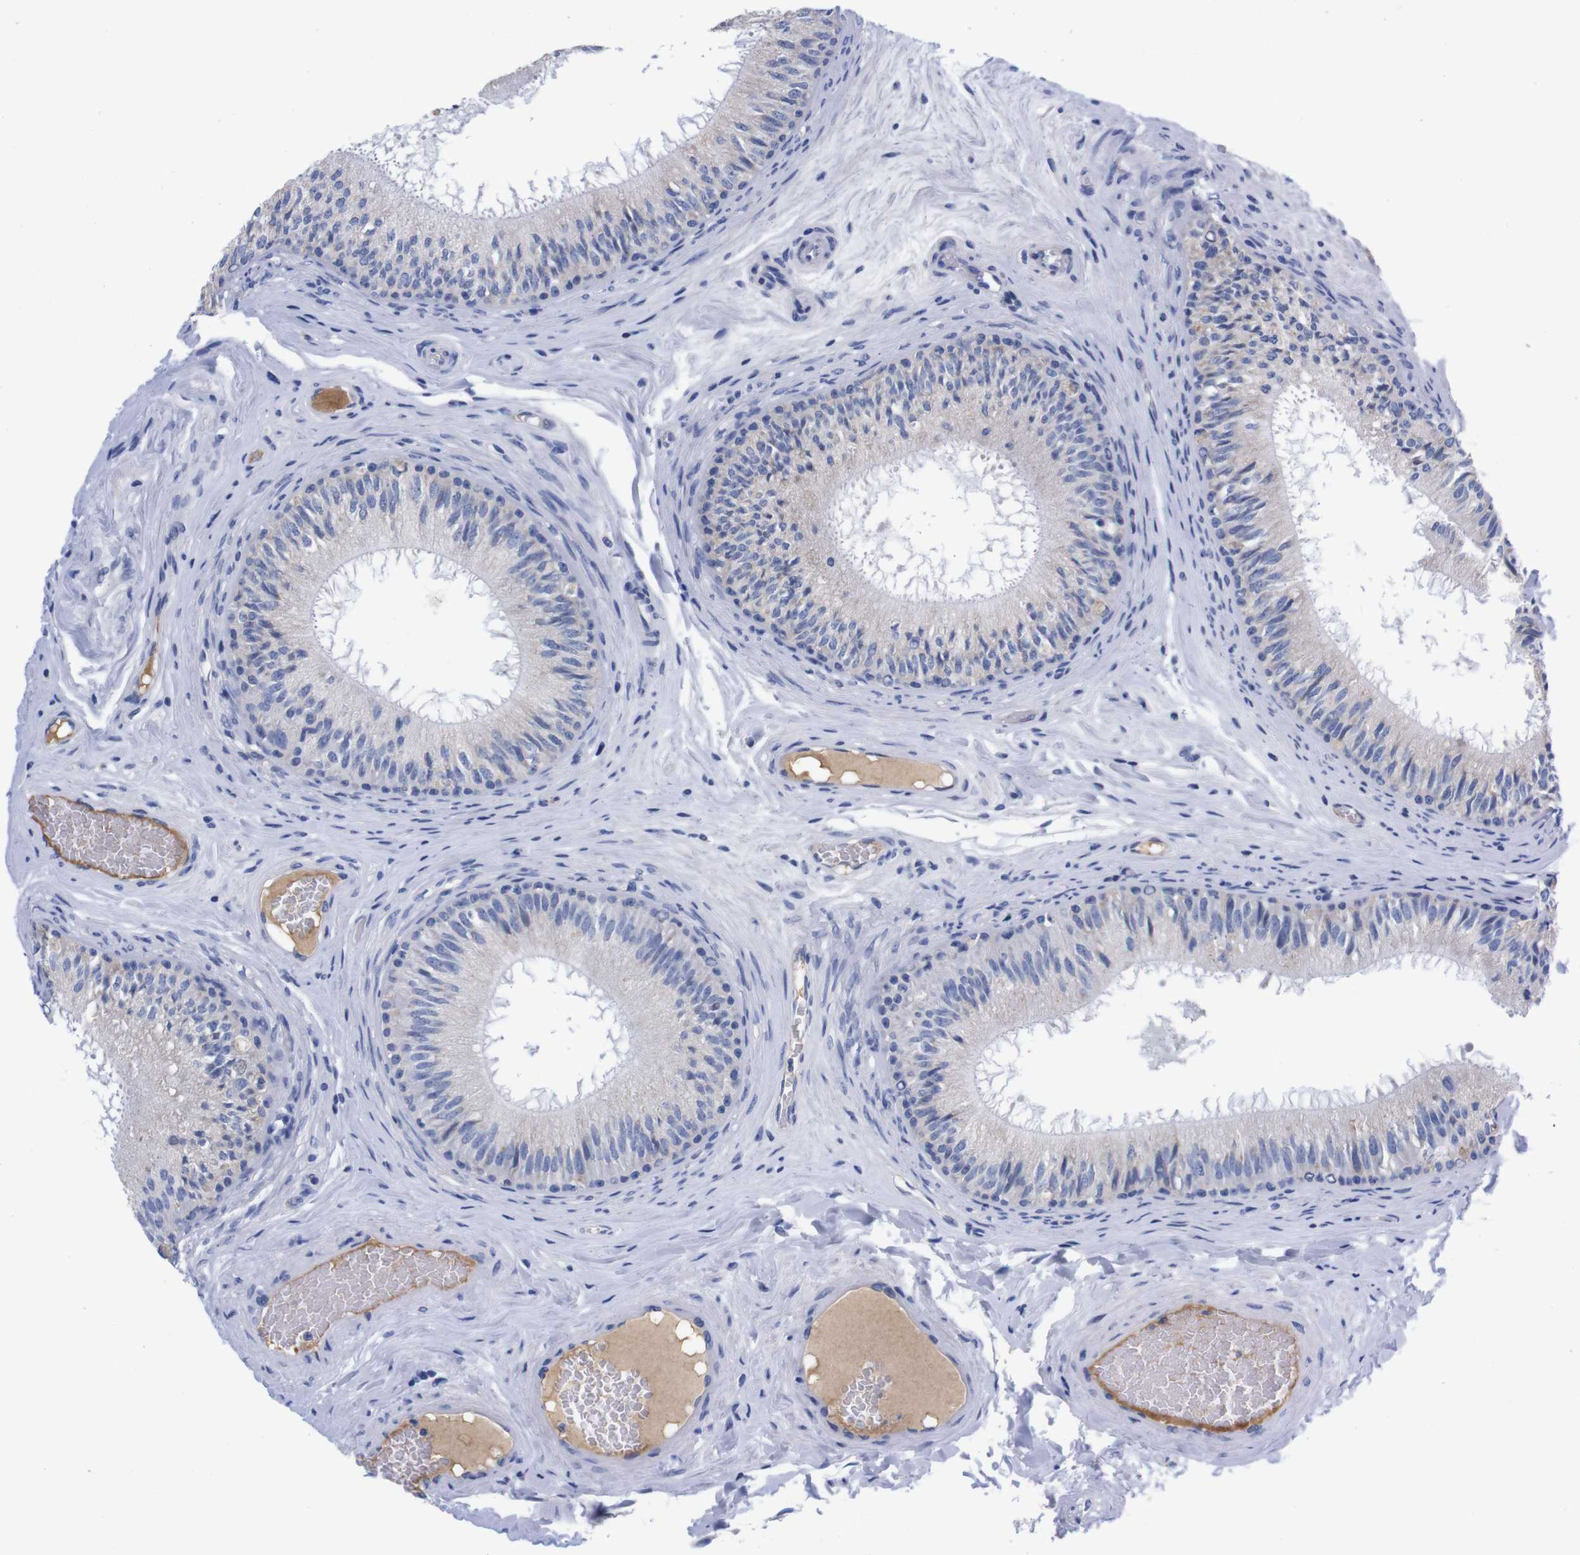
{"staining": {"intensity": "negative", "quantity": "none", "location": "none"}, "tissue": "epididymis", "cell_type": "Glandular cells", "image_type": "normal", "snomed": [{"axis": "morphology", "description": "Normal tissue, NOS"}, {"axis": "topography", "description": "Testis"}, {"axis": "topography", "description": "Epididymis"}], "caption": "Immunohistochemical staining of benign human epididymis displays no significant positivity in glandular cells.", "gene": "FAM210A", "patient": {"sex": "male", "age": 36}}